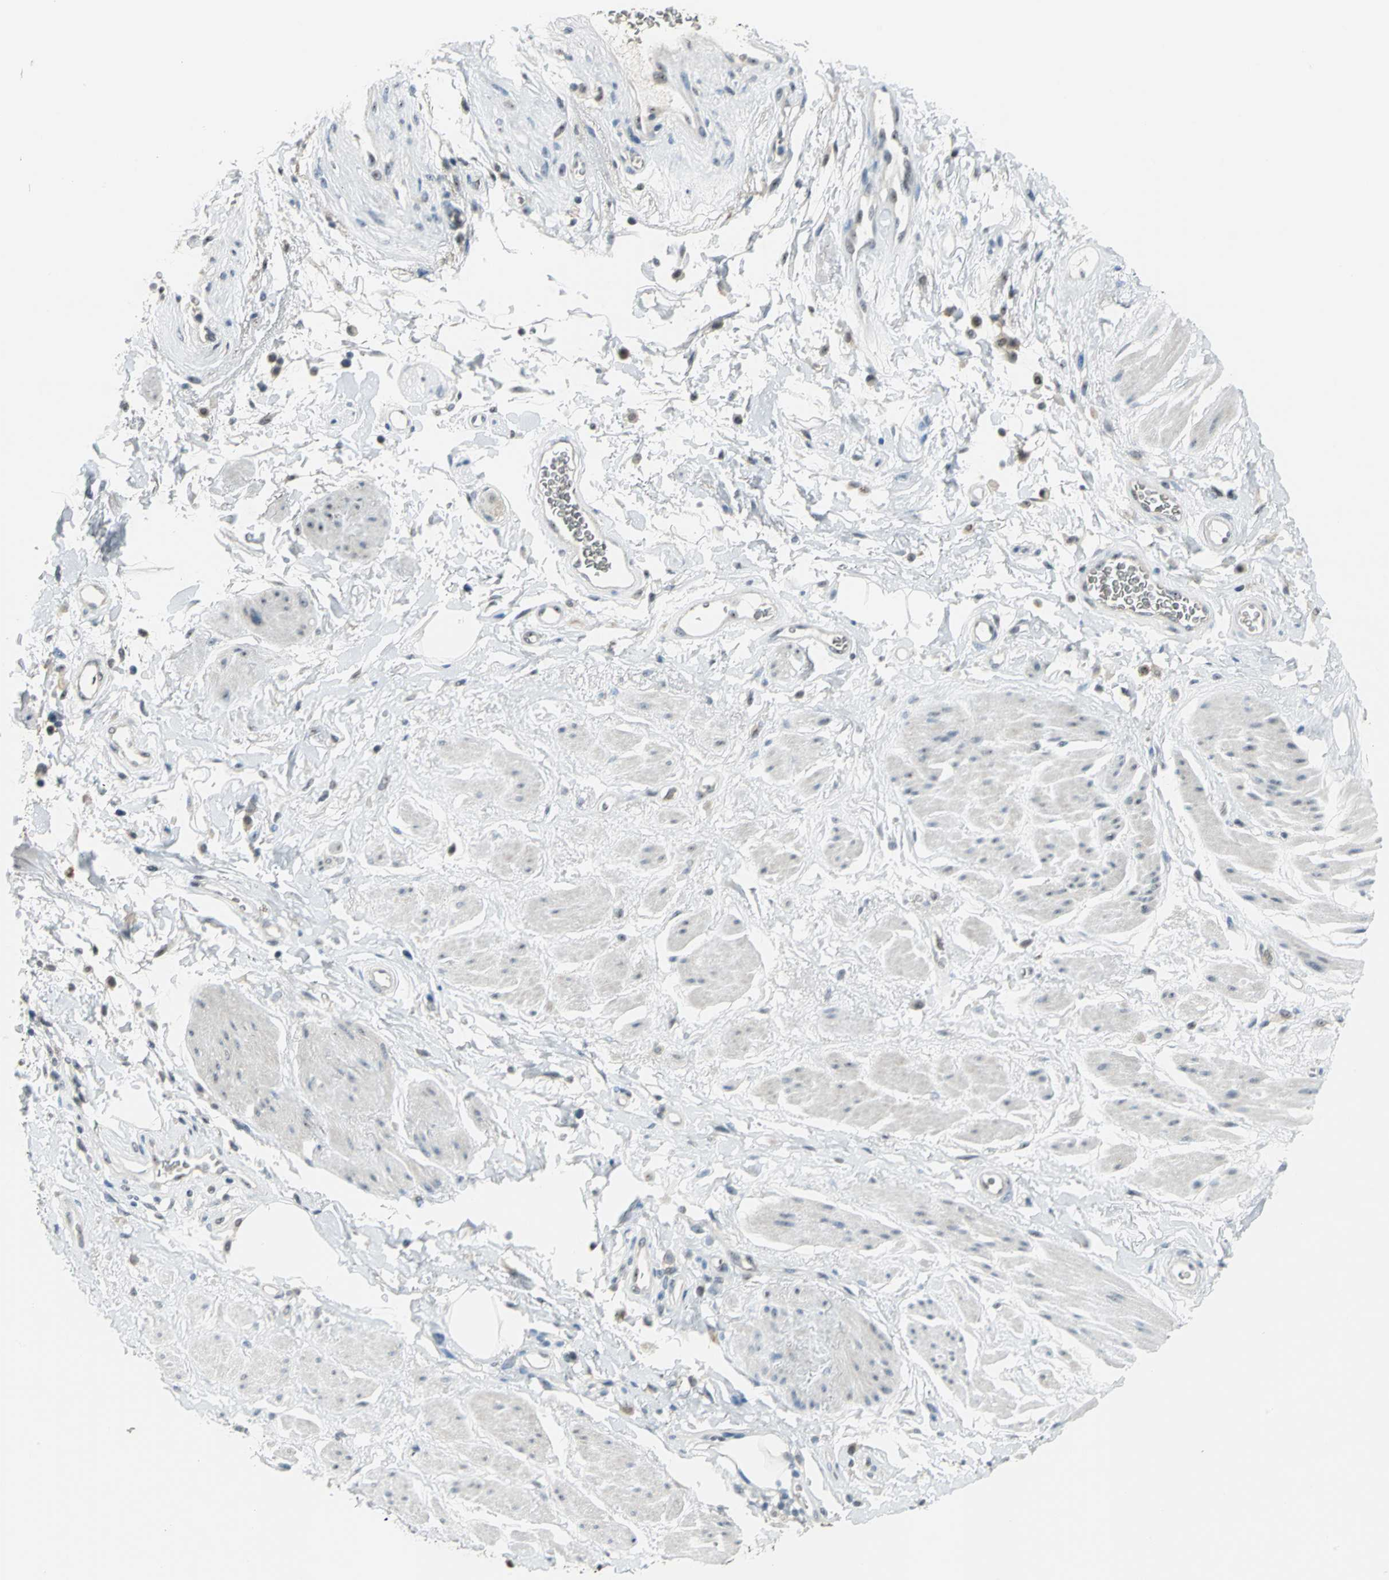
{"staining": {"intensity": "negative", "quantity": "none", "location": "none"}, "tissue": "adipose tissue", "cell_type": "Adipocytes", "image_type": "normal", "snomed": [{"axis": "morphology", "description": "Normal tissue, NOS"}, {"axis": "topography", "description": "Soft tissue"}, {"axis": "topography", "description": "Peripheral nerve tissue"}], "caption": "High power microscopy histopathology image of an IHC histopathology image of benign adipose tissue, revealing no significant expression in adipocytes.", "gene": "GLI3", "patient": {"sex": "female", "age": 71}}